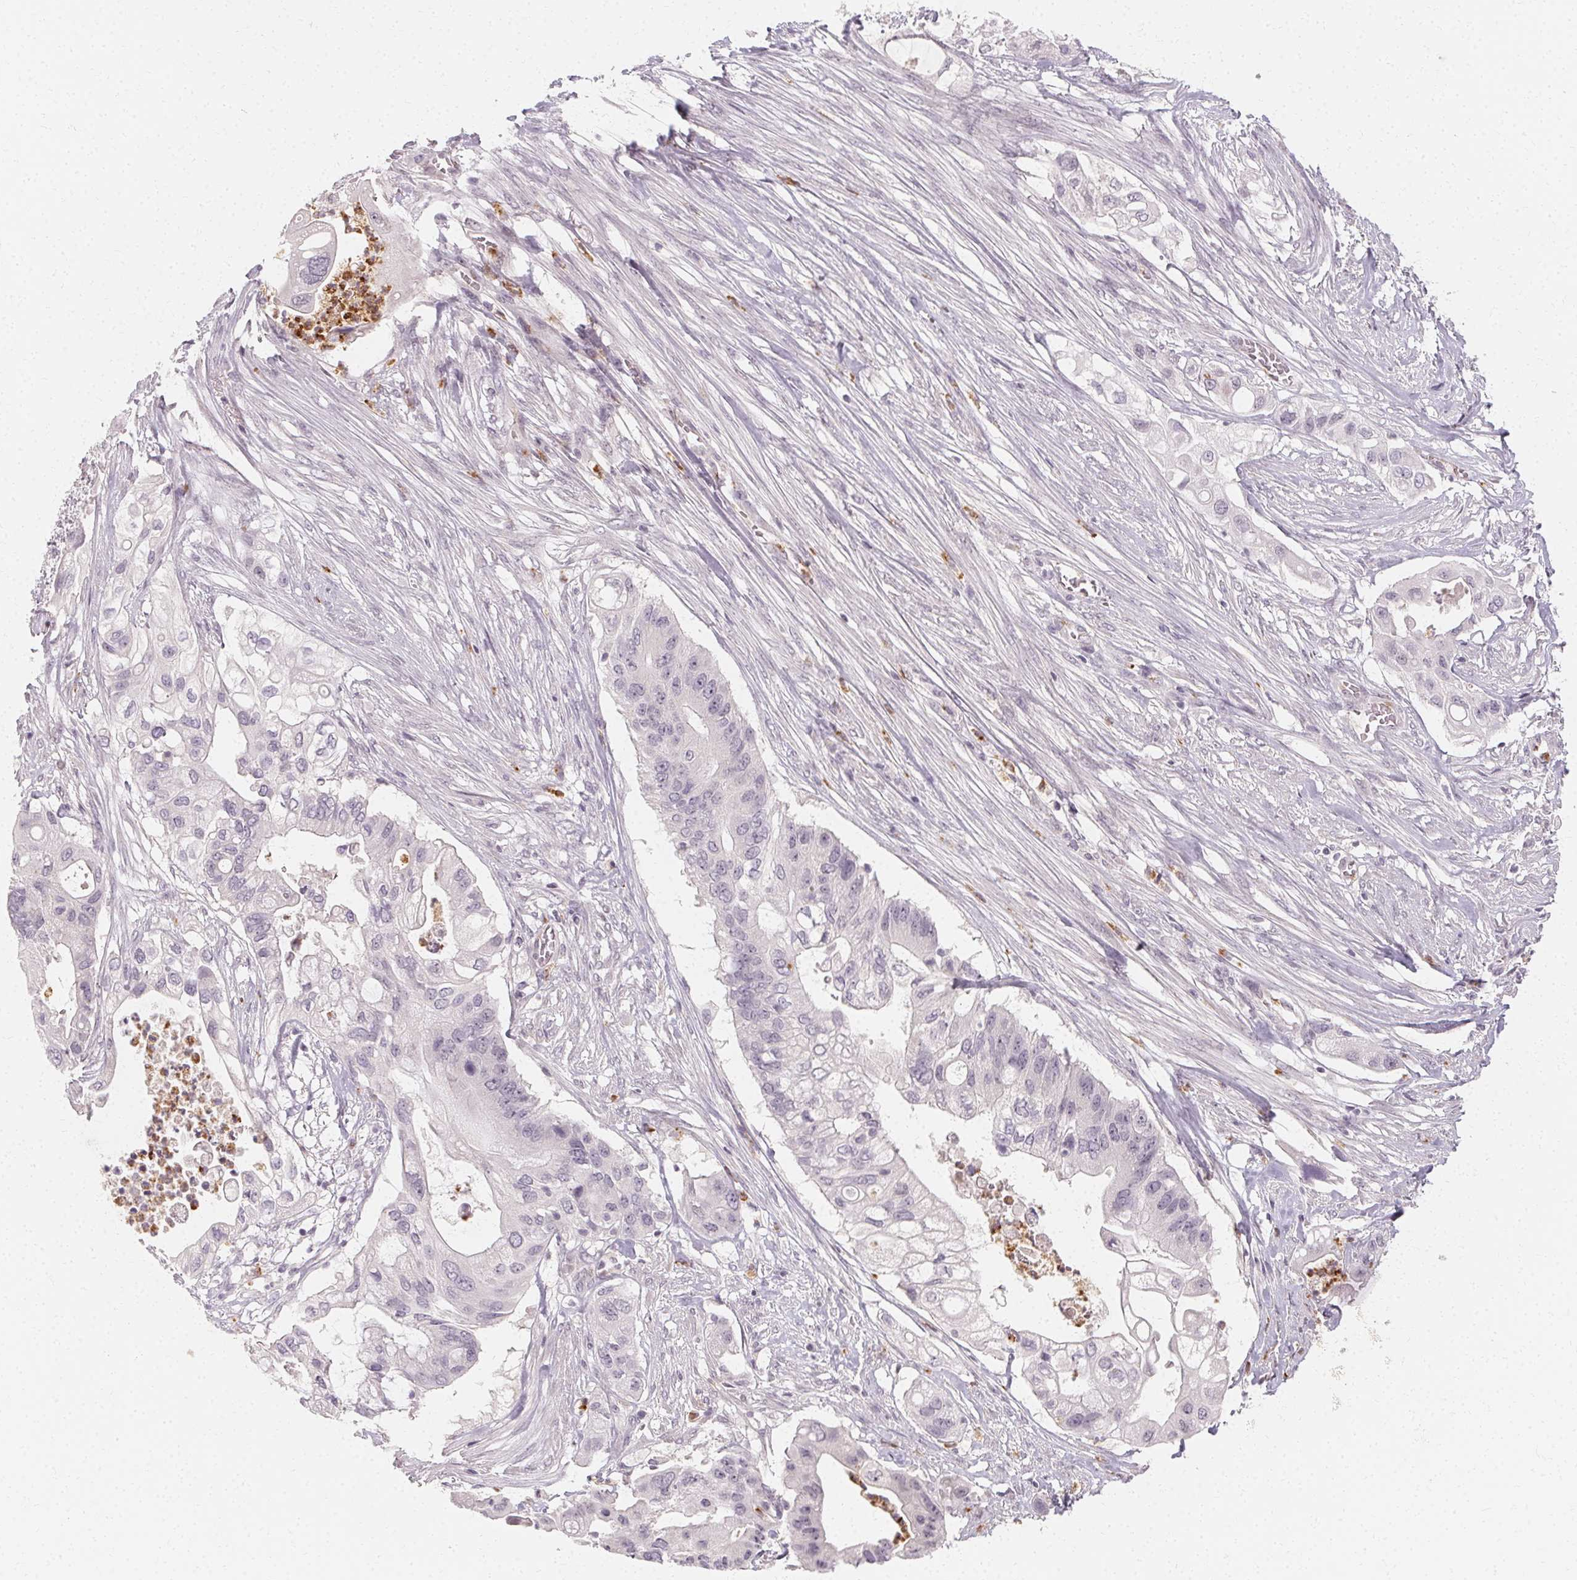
{"staining": {"intensity": "negative", "quantity": "none", "location": "none"}, "tissue": "pancreatic cancer", "cell_type": "Tumor cells", "image_type": "cancer", "snomed": [{"axis": "morphology", "description": "Adenocarcinoma, NOS"}, {"axis": "topography", "description": "Pancreas"}], "caption": "This is an IHC image of human pancreatic cancer (adenocarcinoma). There is no positivity in tumor cells.", "gene": "CLCNKB", "patient": {"sex": "female", "age": 72}}